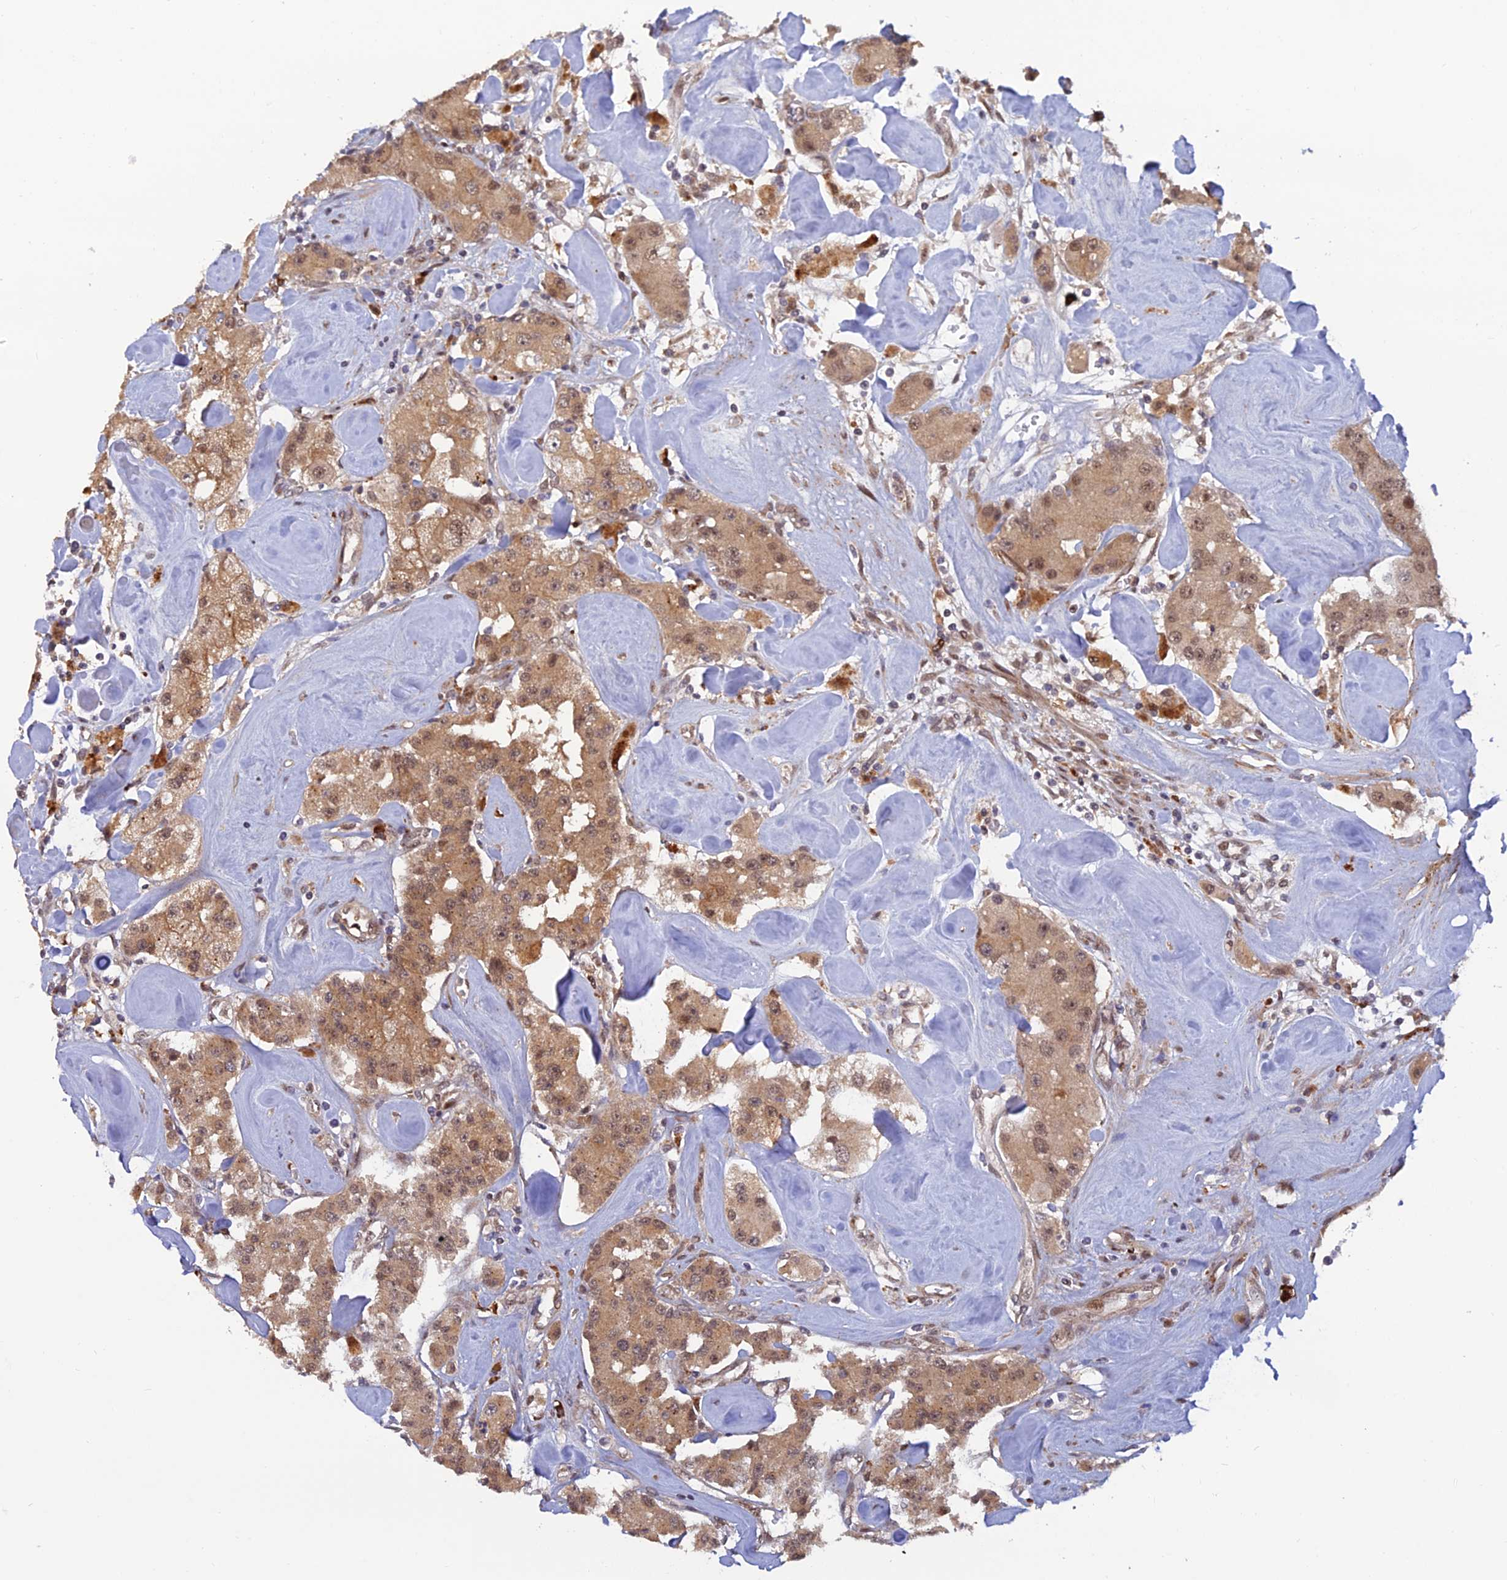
{"staining": {"intensity": "moderate", "quantity": ">75%", "location": "cytoplasmic/membranous,nuclear"}, "tissue": "carcinoid", "cell_type": "Tumor cells", "image_type": "cancer", "snomed": [{"axis": "morphology", "description": "Carcinoid, malignant, NOS"}, {"axis": "topography", "description": "Pancreas"}], "caption": "Carcinoid was stained to show a protein in brown. There is medium levels of moderate cytoplasmic/membranous and nuclear positivity in about >75% of tumor cells.", "gene": "ZNF565", "patient": {"sex": "male", "age": 41}}